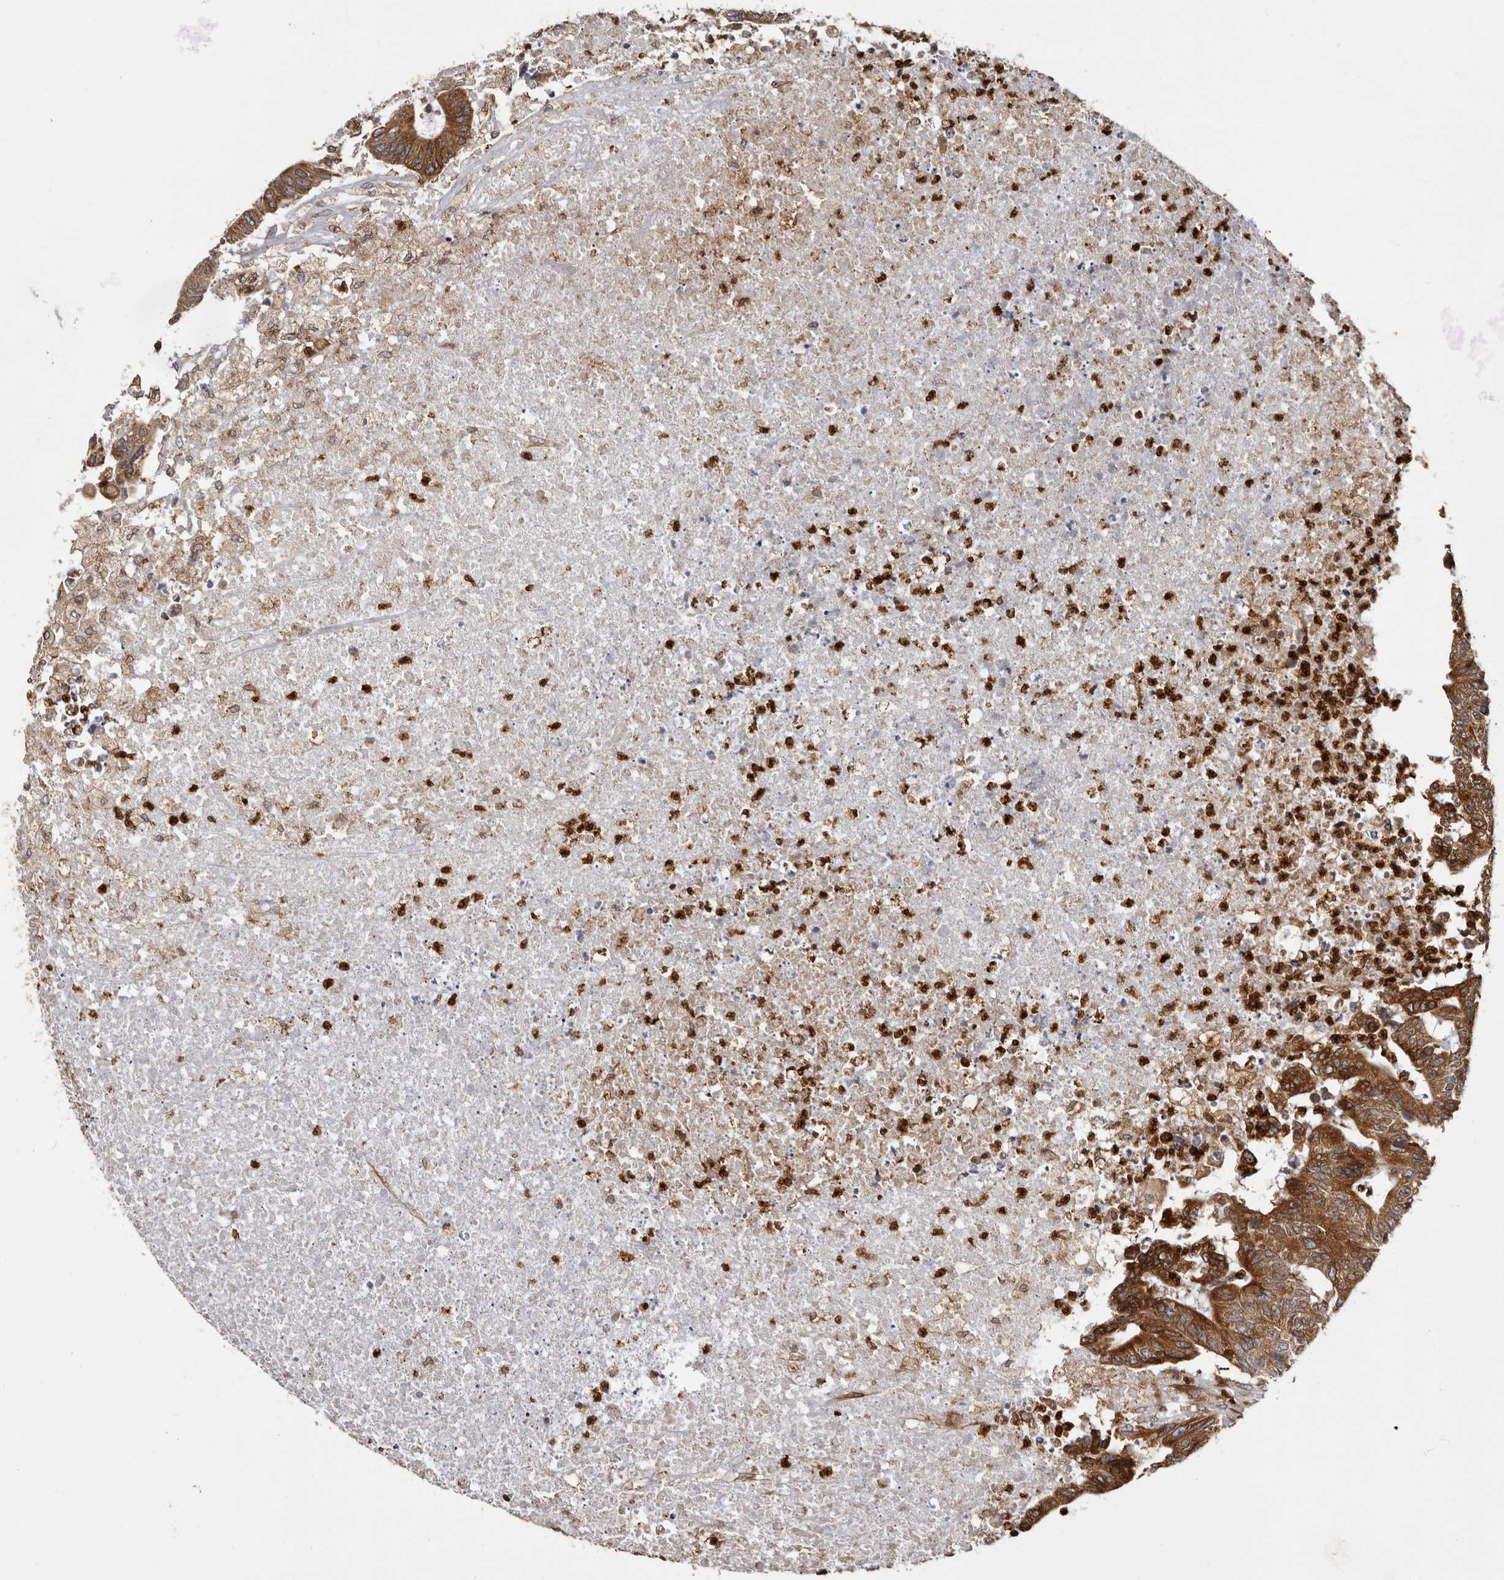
{"staining": {"intensity": "strong", "quantity": ">75%", "location": "cytoplasmic/membranous"}, "tissue": "colorectal cancer", "cell_type": "Tumor cells", "image_type": "cancer", "snomed": [{"axis": "morphology", "description": "Adenocarcinoma, NOS"}, {"axis": "topography", "description": "Colon"}], "caption": "About >75% of tumor cells in human colorectal cancer exhibit strong cytoplasmic/membranous protein positivity as visualized by brown immunohistochemical staining.", "gene": "C4orf3", "patient": {"sex": "female", "age": 84}}